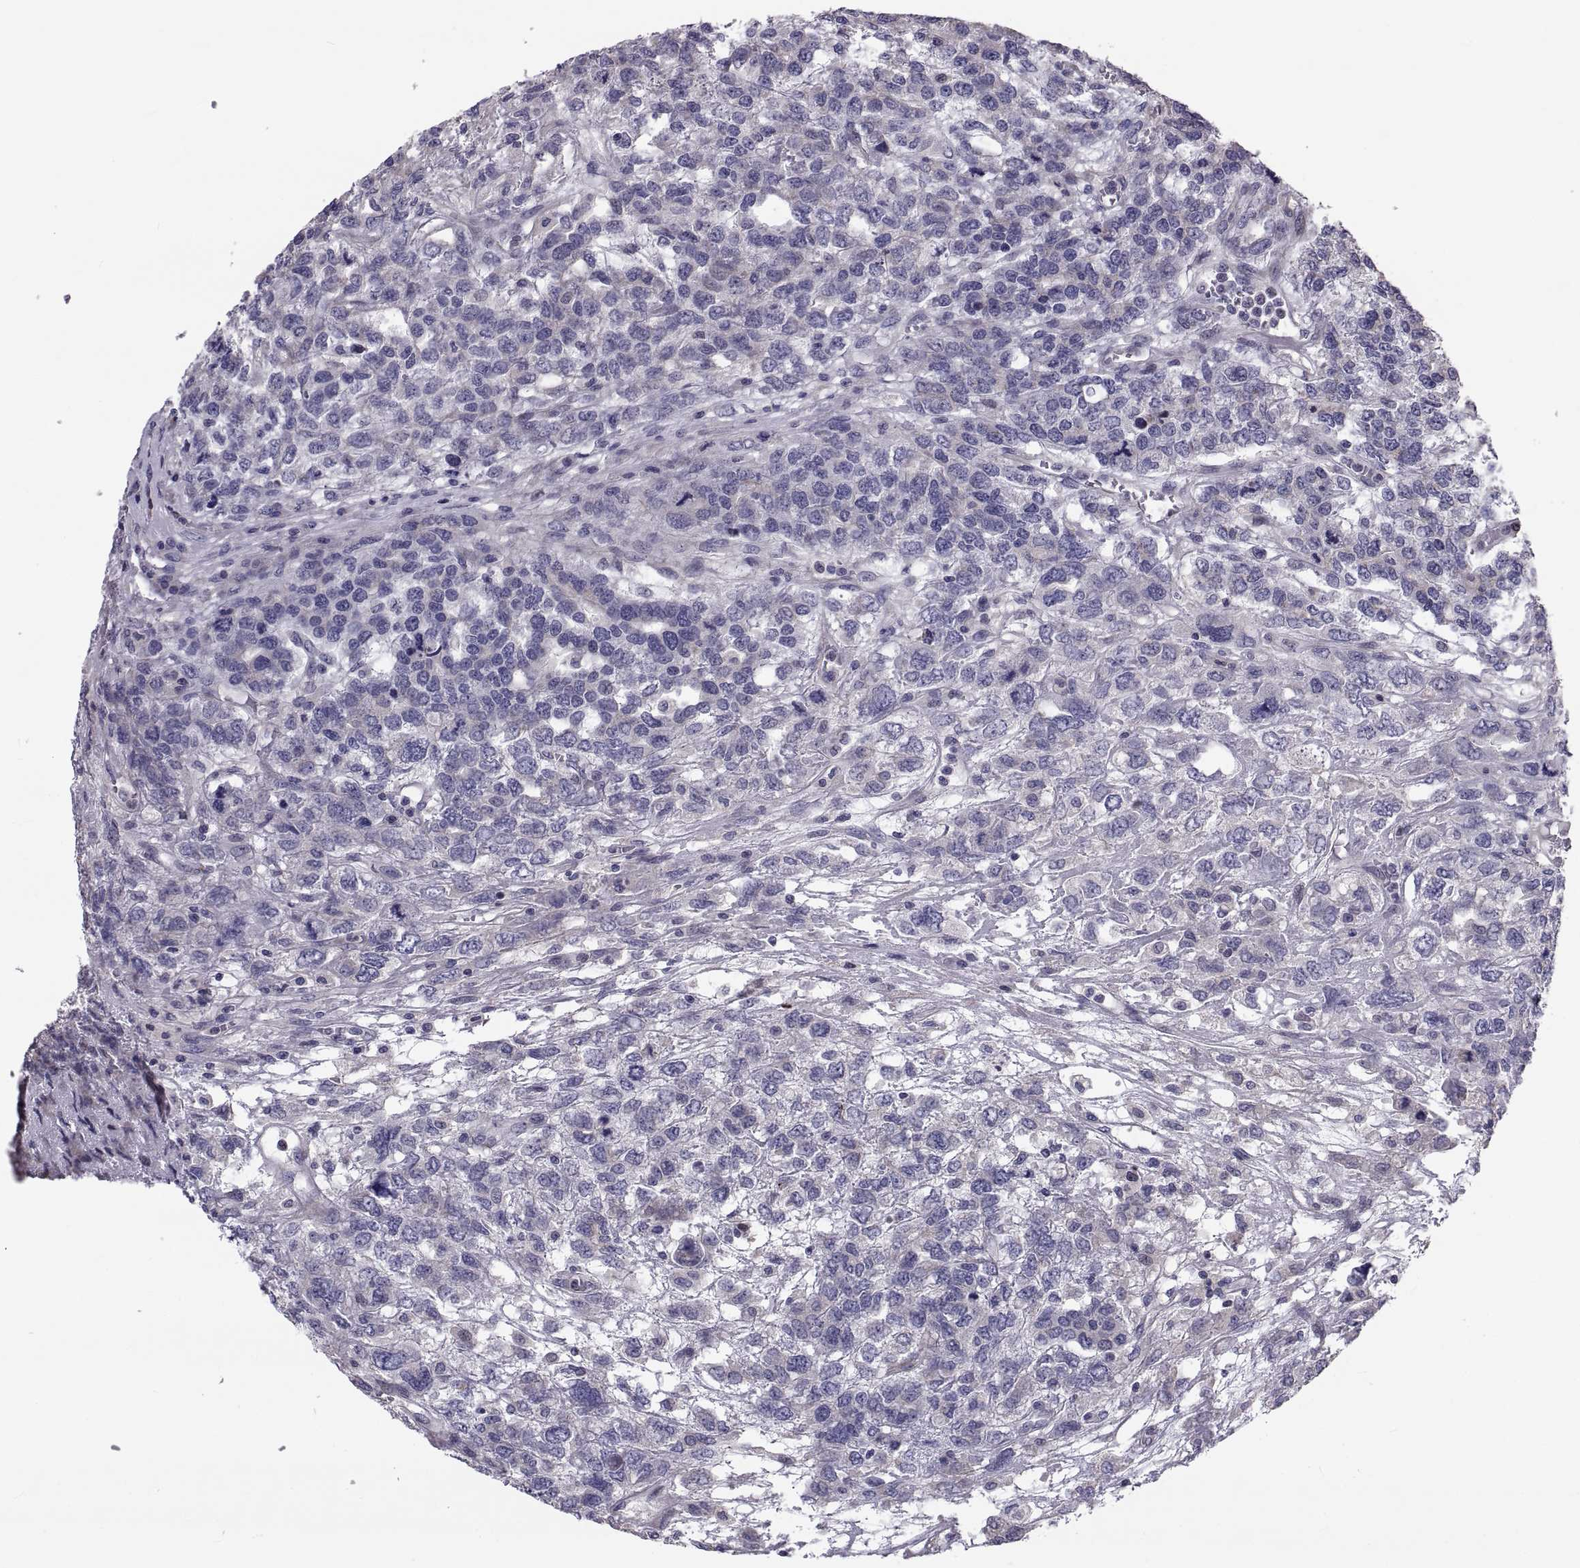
{"staining": {"intensity": "negative", "quantity": "none", "location": "none"}, "tissue": "testis cancer", "cell_type": "Tumor cells", "image_type": "cancer", "snomed": [{"axis": "morphology", "description": "Seminoma, NOS"}, {"axis": "topography", "description": "Testis"}], "caption": "This is a histopathology image of IHC staining of testis seminoma, which shows no expression in tumor cells. Brightfield microscopy of immunohistochemistry stained with DAB (3,3'-diaminobenzidine) (brown) and hematoxylin (blue), captured at high magnification.", "gene": "ANO1", "patient": {"sex": "male", "age": 52}}